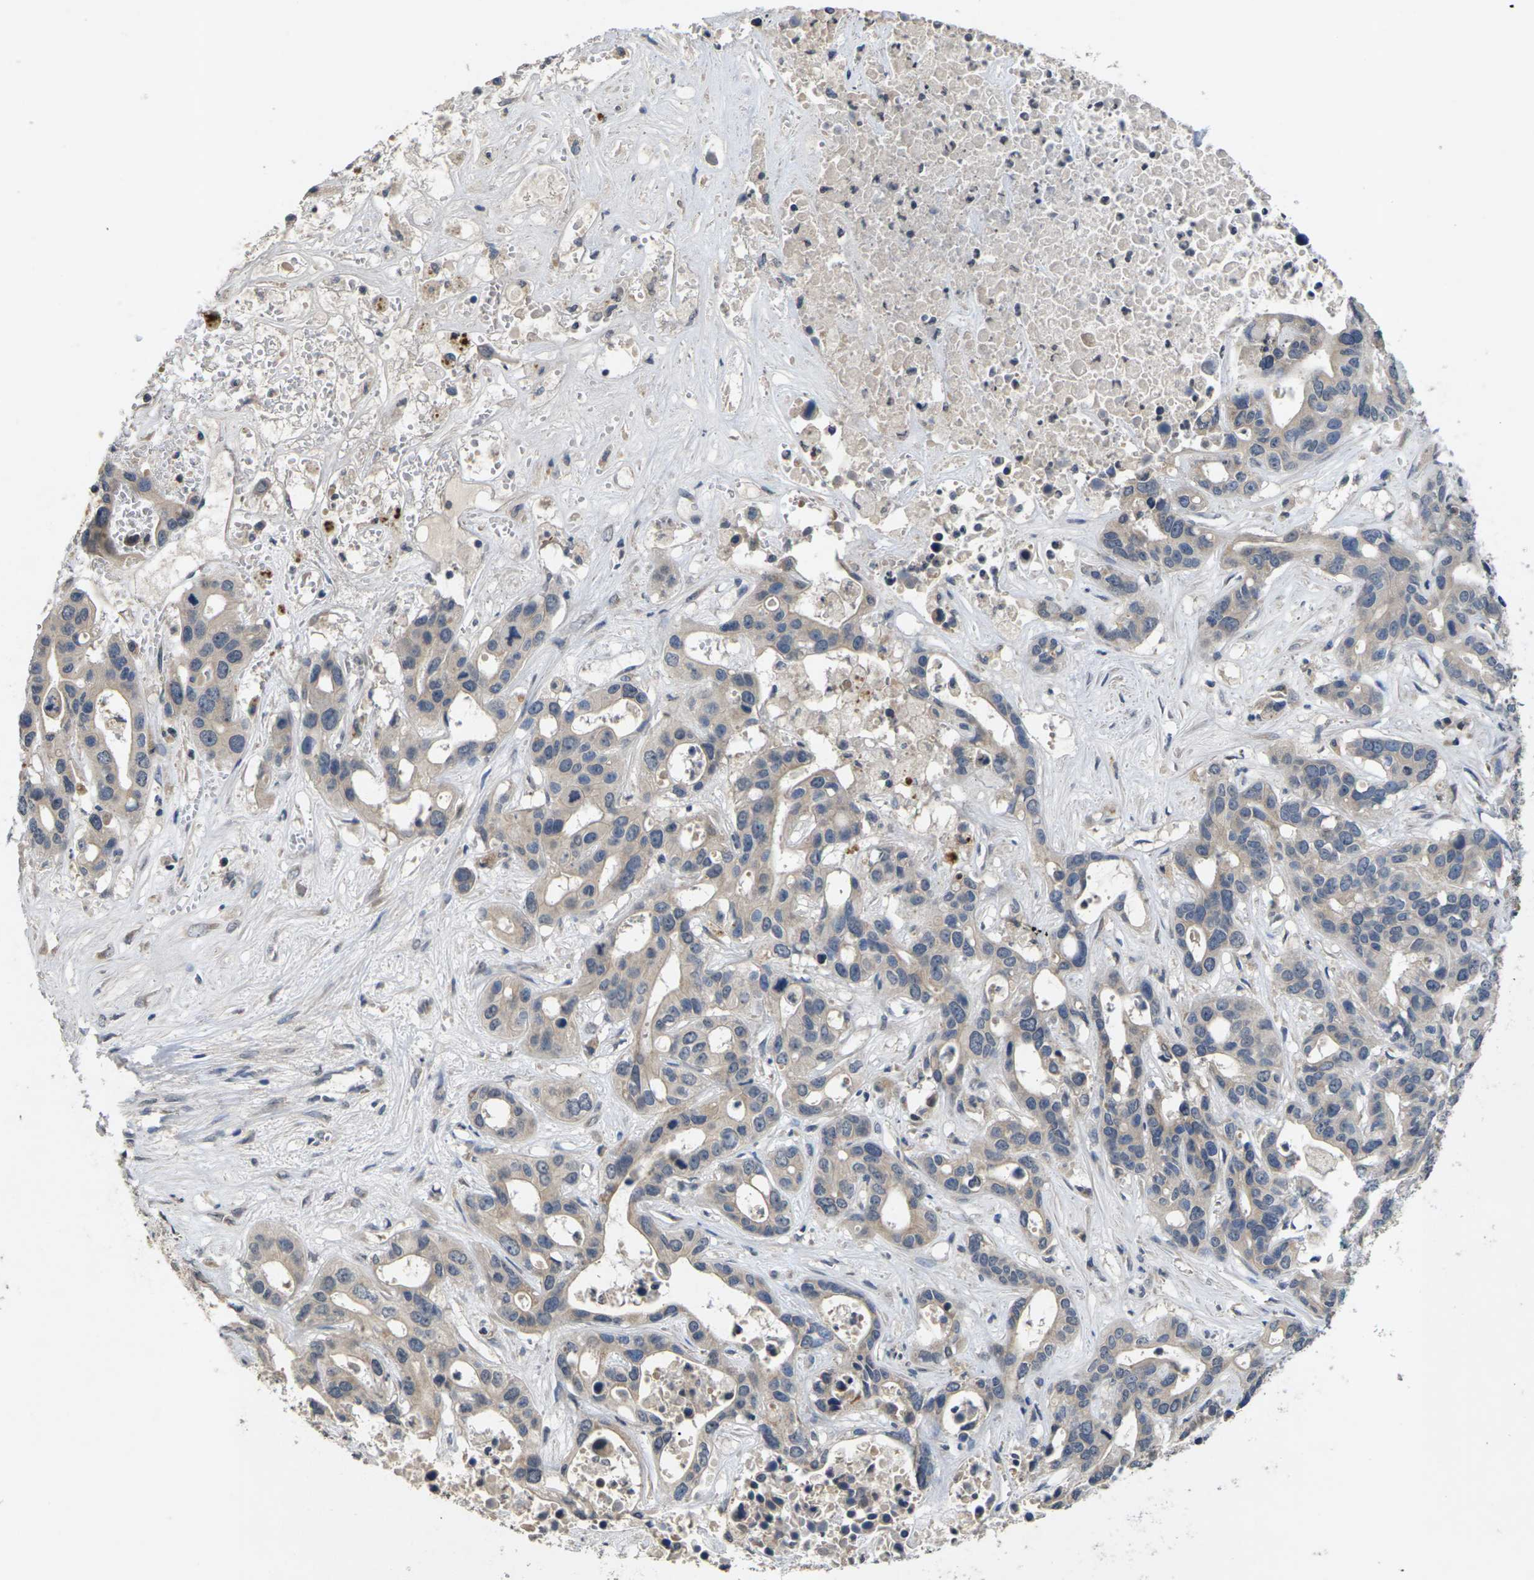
{"staining": {"intensity": "weak", "quantity": "<25%", "location": "cytoplasmic/membranous"}, "tissue": "liver cancer", "cell_type": "Tumor cells", "image_type": "cancer", "snomed": [{"axis": "morphology", "description": "Cholangiocarcinoma"}, {"axis": "topography", "description": "Liver"}], "caption": "DAB (3,3'-diaminobenzidine) immunohistochemical staining of liver cholangiocarcinoma shows no significant expression in tumor cells.", "gene": "SLC2A2", "patient": {"sex": "female", "age": 65}}